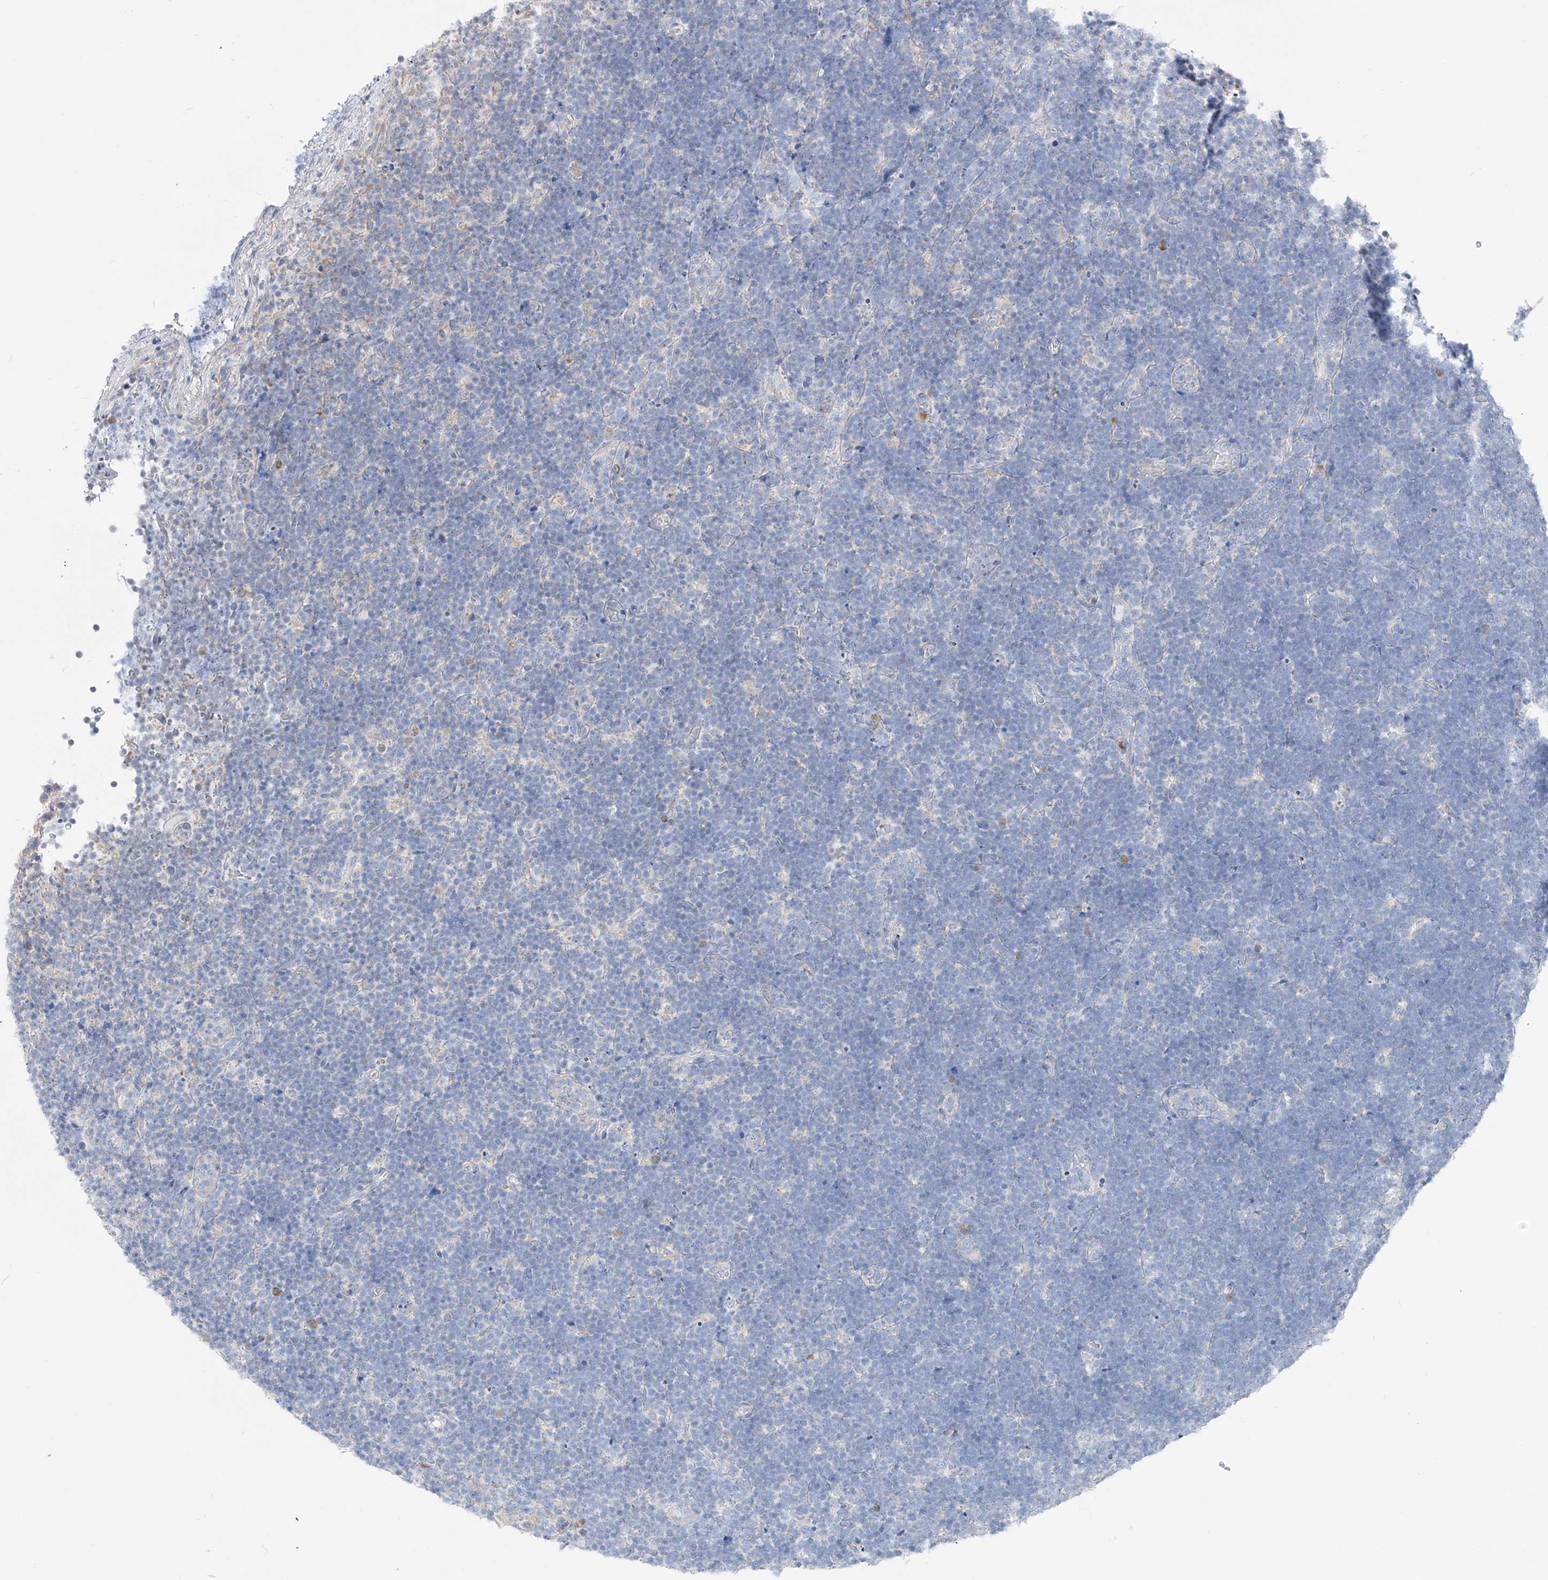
{"staining": {"intensity": "negative", "quantity": "none", "location": "none"}, "tissue": "lymphoma", "cell_type": "Tumor cells", "image_type": "cancer", "snomed": [{"axis": "morphology", "description": "Malignant lymphoma, non-Hodgkin's type, High grade"}, {"axis": "topography", "description": "Lymph node"}], "caption": "A high-resolution photomicrograph shows immunohistochemistry (IHC) staining of high-grade malignant lymphoma, non-Hodgkin's type, which shows no significant staining in tumor cells.", "gene": "UFL1", "patient": {"sex": "male", "age": 13}}